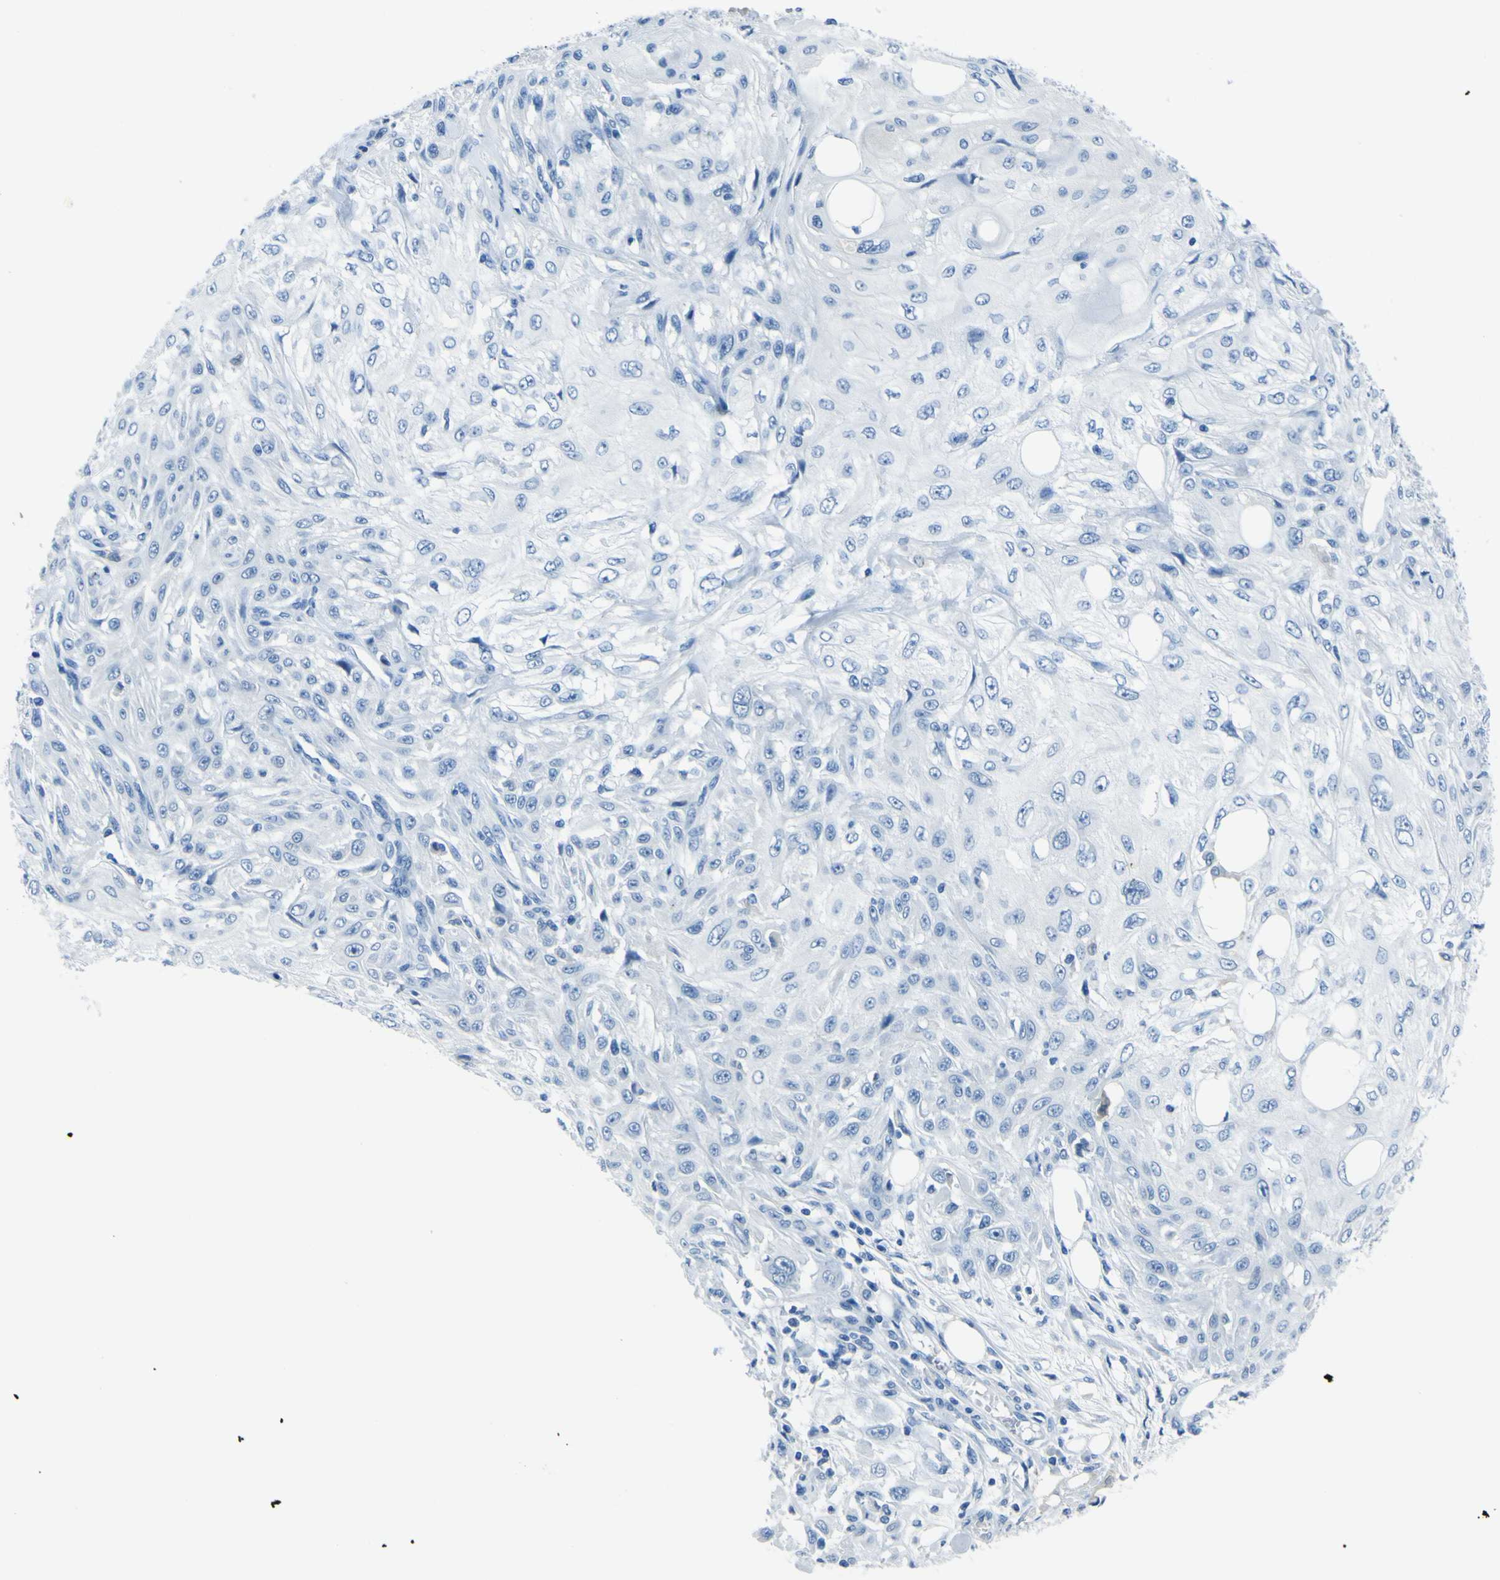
{"staining": {"intensity": "negative", "quantity": "none", "location": "none"}, "tissue": "skin cancer", "cell_type": "Tumor cells", "image_type": "cancer", "snomed": [{"axis": "morphology", "description": "Squamous cell carcinoma, NOS"}, {"axis": "topography", "description": "Skin"}], "caption": "Squamous cell carcinoma (skin) was stained to show a protein in brown. There is no significant expression in tumor cells.", "gene": "PHKG1", "patient": {"sex": "male", "age": 75}}